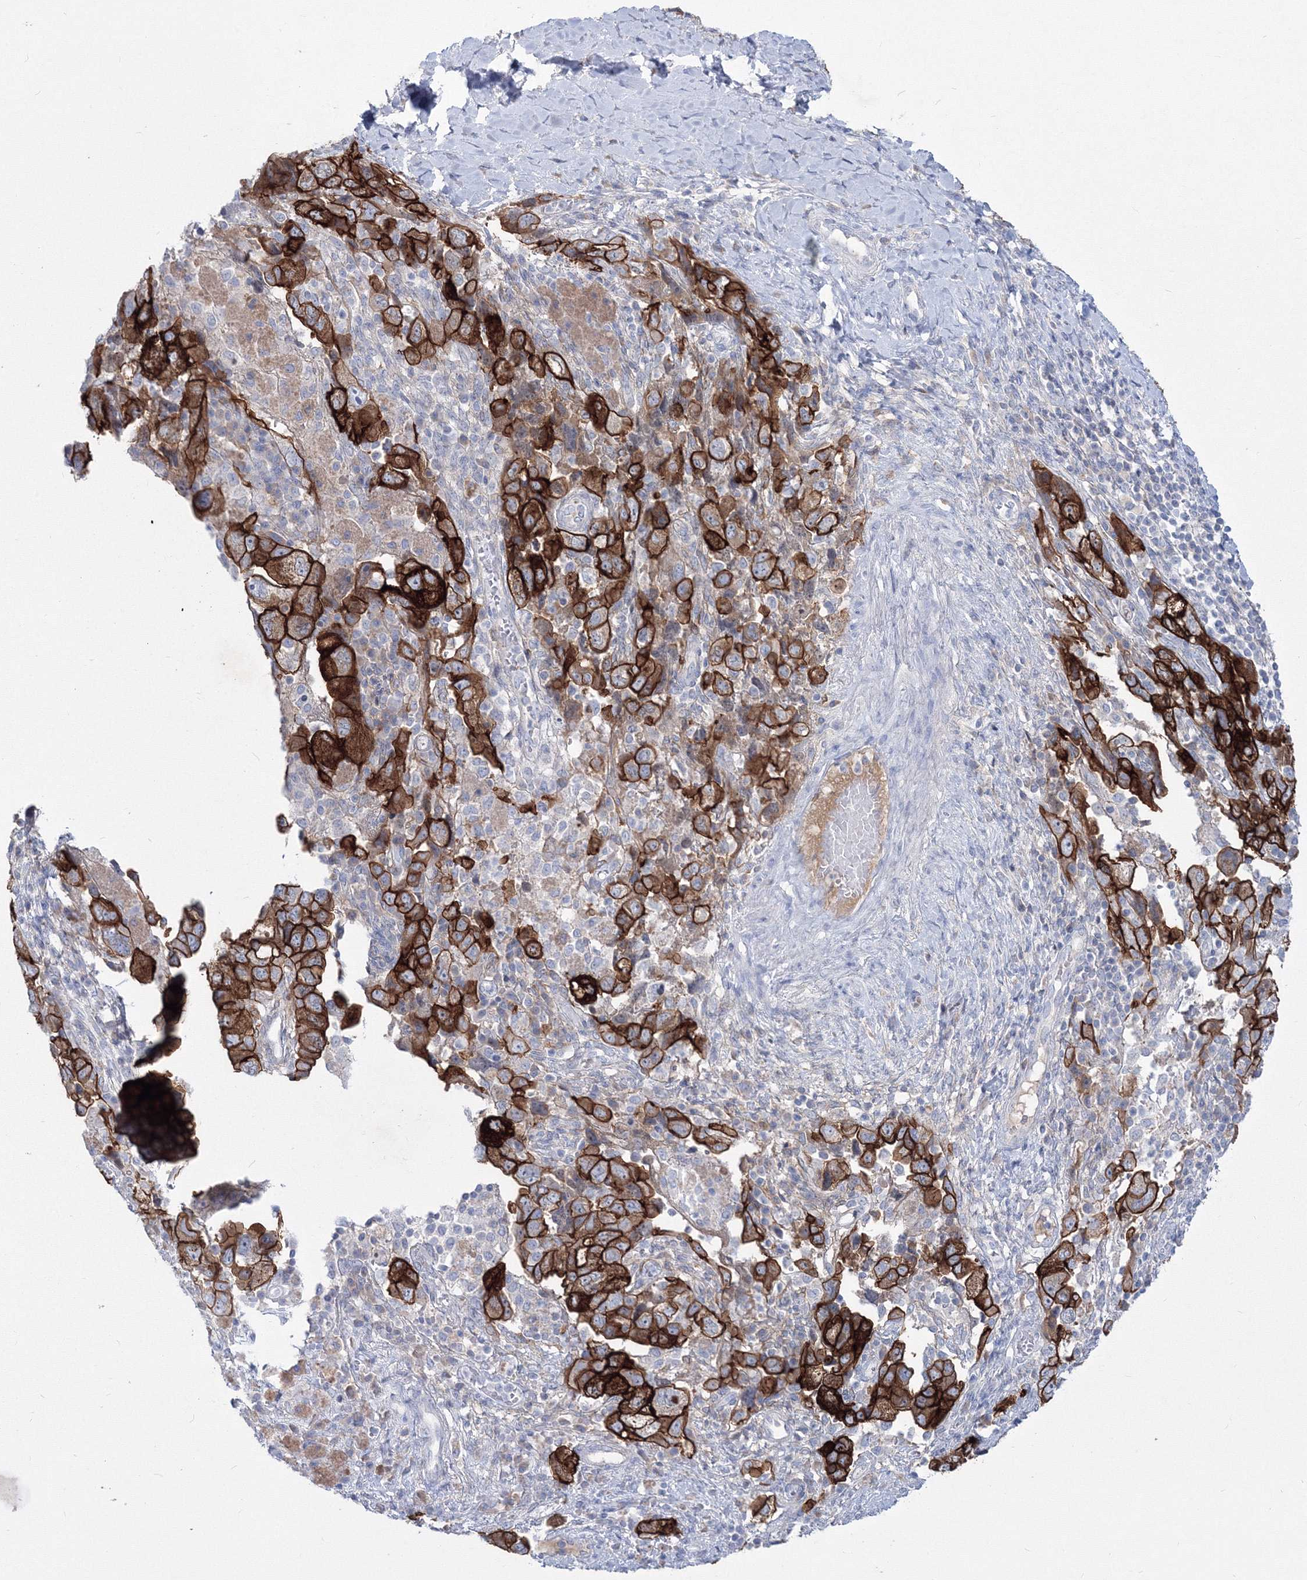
{"staining": {"intensity": "strong", "quantity": ">75%", "location": "cytoplasmic/membranous"}, "tissue": "ovarian cancer", "cell_type": "Tumor cells", "image_type": "cancer", "snomed": [{"axis": "morphology", "description": "Carcinoma, NOS"}, {"axis": "morphology", "description": "Cystadenocarcinoma, serous, NOS"}, {"axis": "topography", "description": "Ovary"}], "caption": "High-magnification brightfield microscopy of ovarian cancer stained with DAB (brown) and counterstained with hematoxylin (blue). tumor cells exhibit strong cytoplasmic/membranous expression is present in about>75% of cells.", "gene": "TMEM139", "patient": {"sex": "female", "age": 69}}